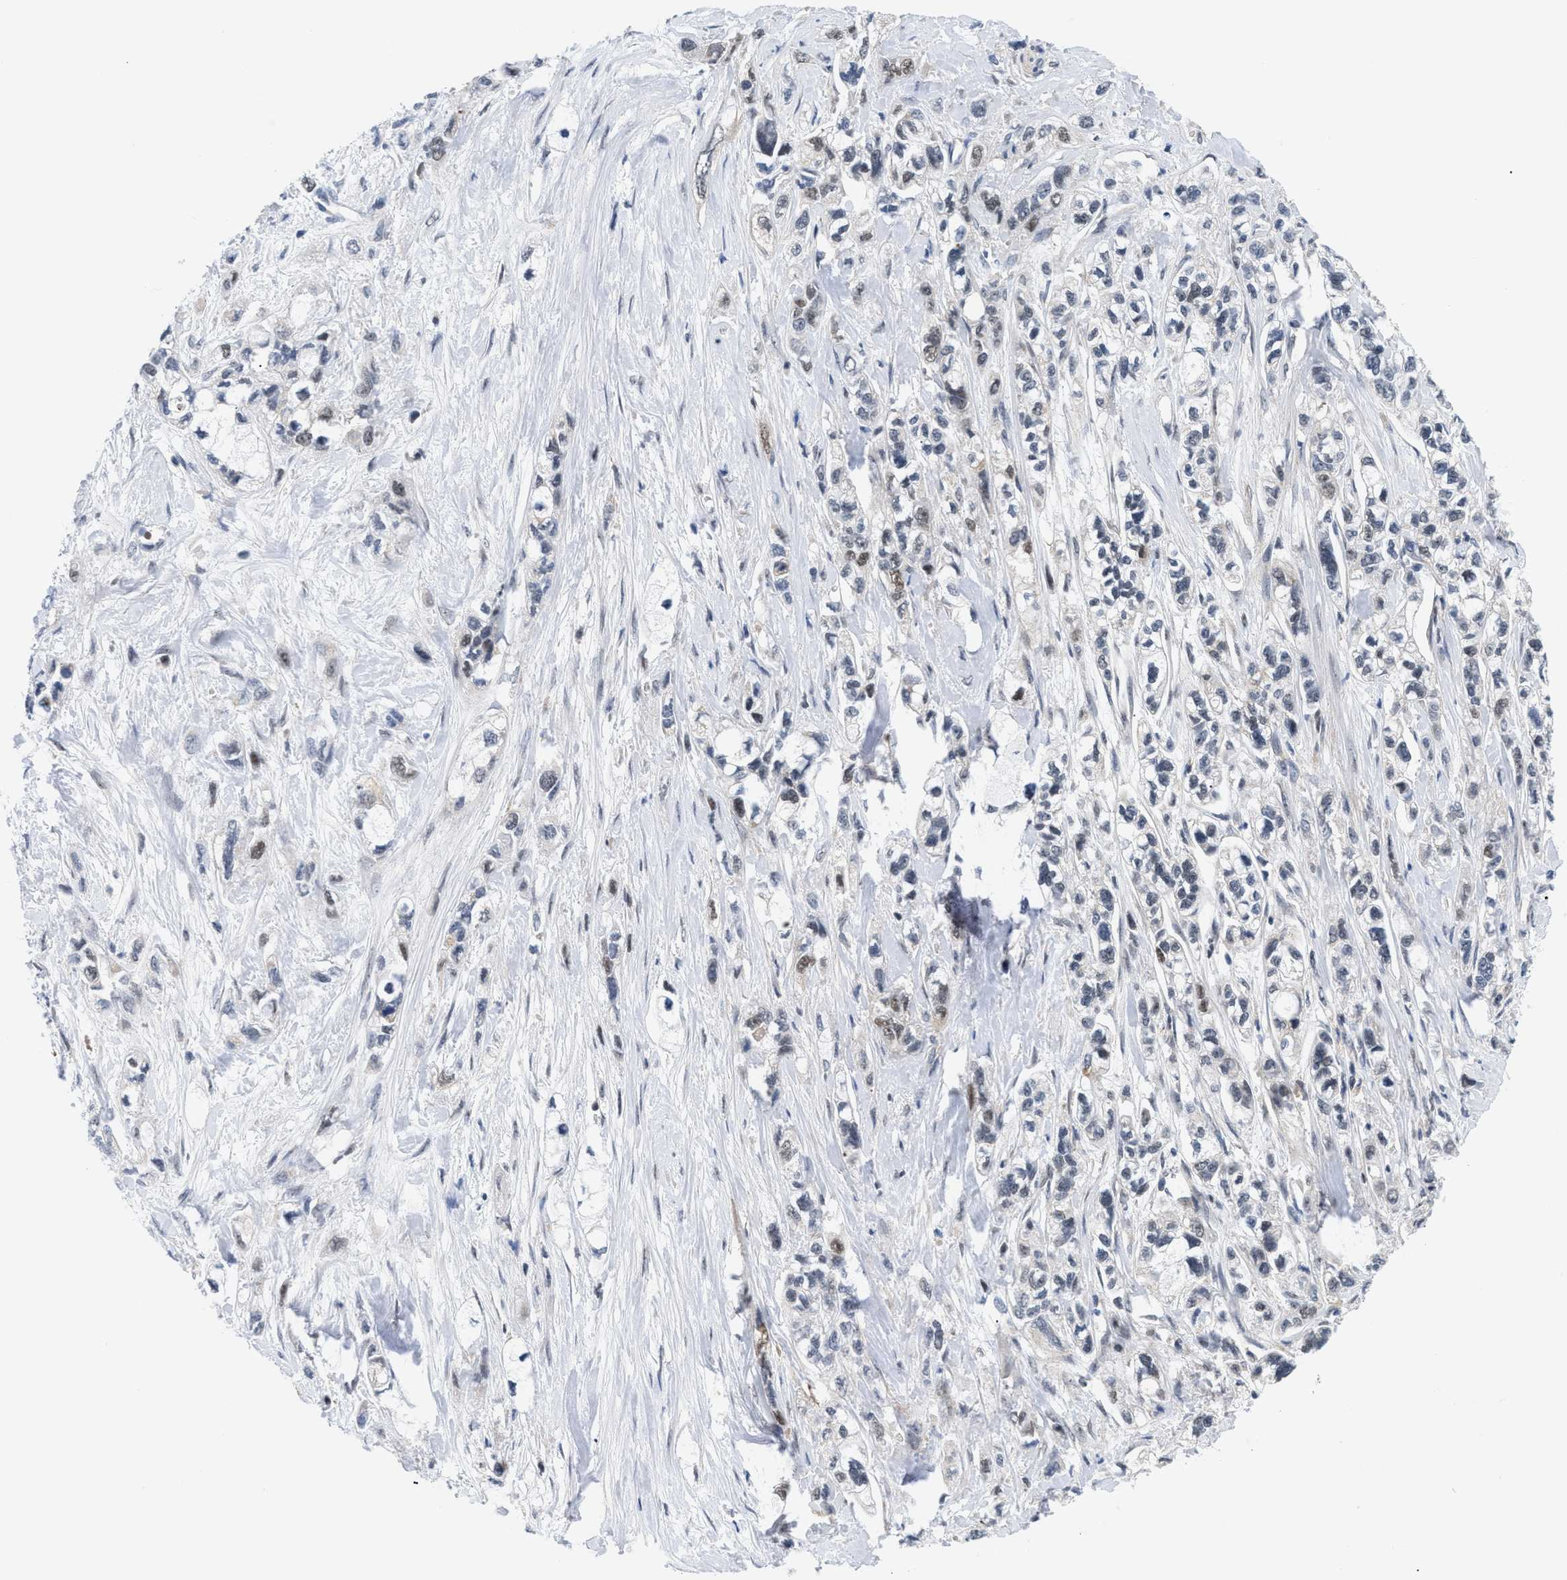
{"staining": {"intensity": "weak", "quantity": "25%-75%", "location": "nuclear"}, "tissue": "pancreatic cancer", "cell_type": "Tumor cells", "image_type": "cancer", "snomed": [{"axis": "morphology", "description": "Adenocarcinoma, NOS"}, {"axis": "topography", "description": "Pancreas"}], "caption": "An image showing weak nuclear expression in about 25%-75% of tumor cells in pancreatic cancer, as visualized by brown immunohistochemical staining.", "gene": "PITHD1", "patient": {"sex": "male", "age": 74}}